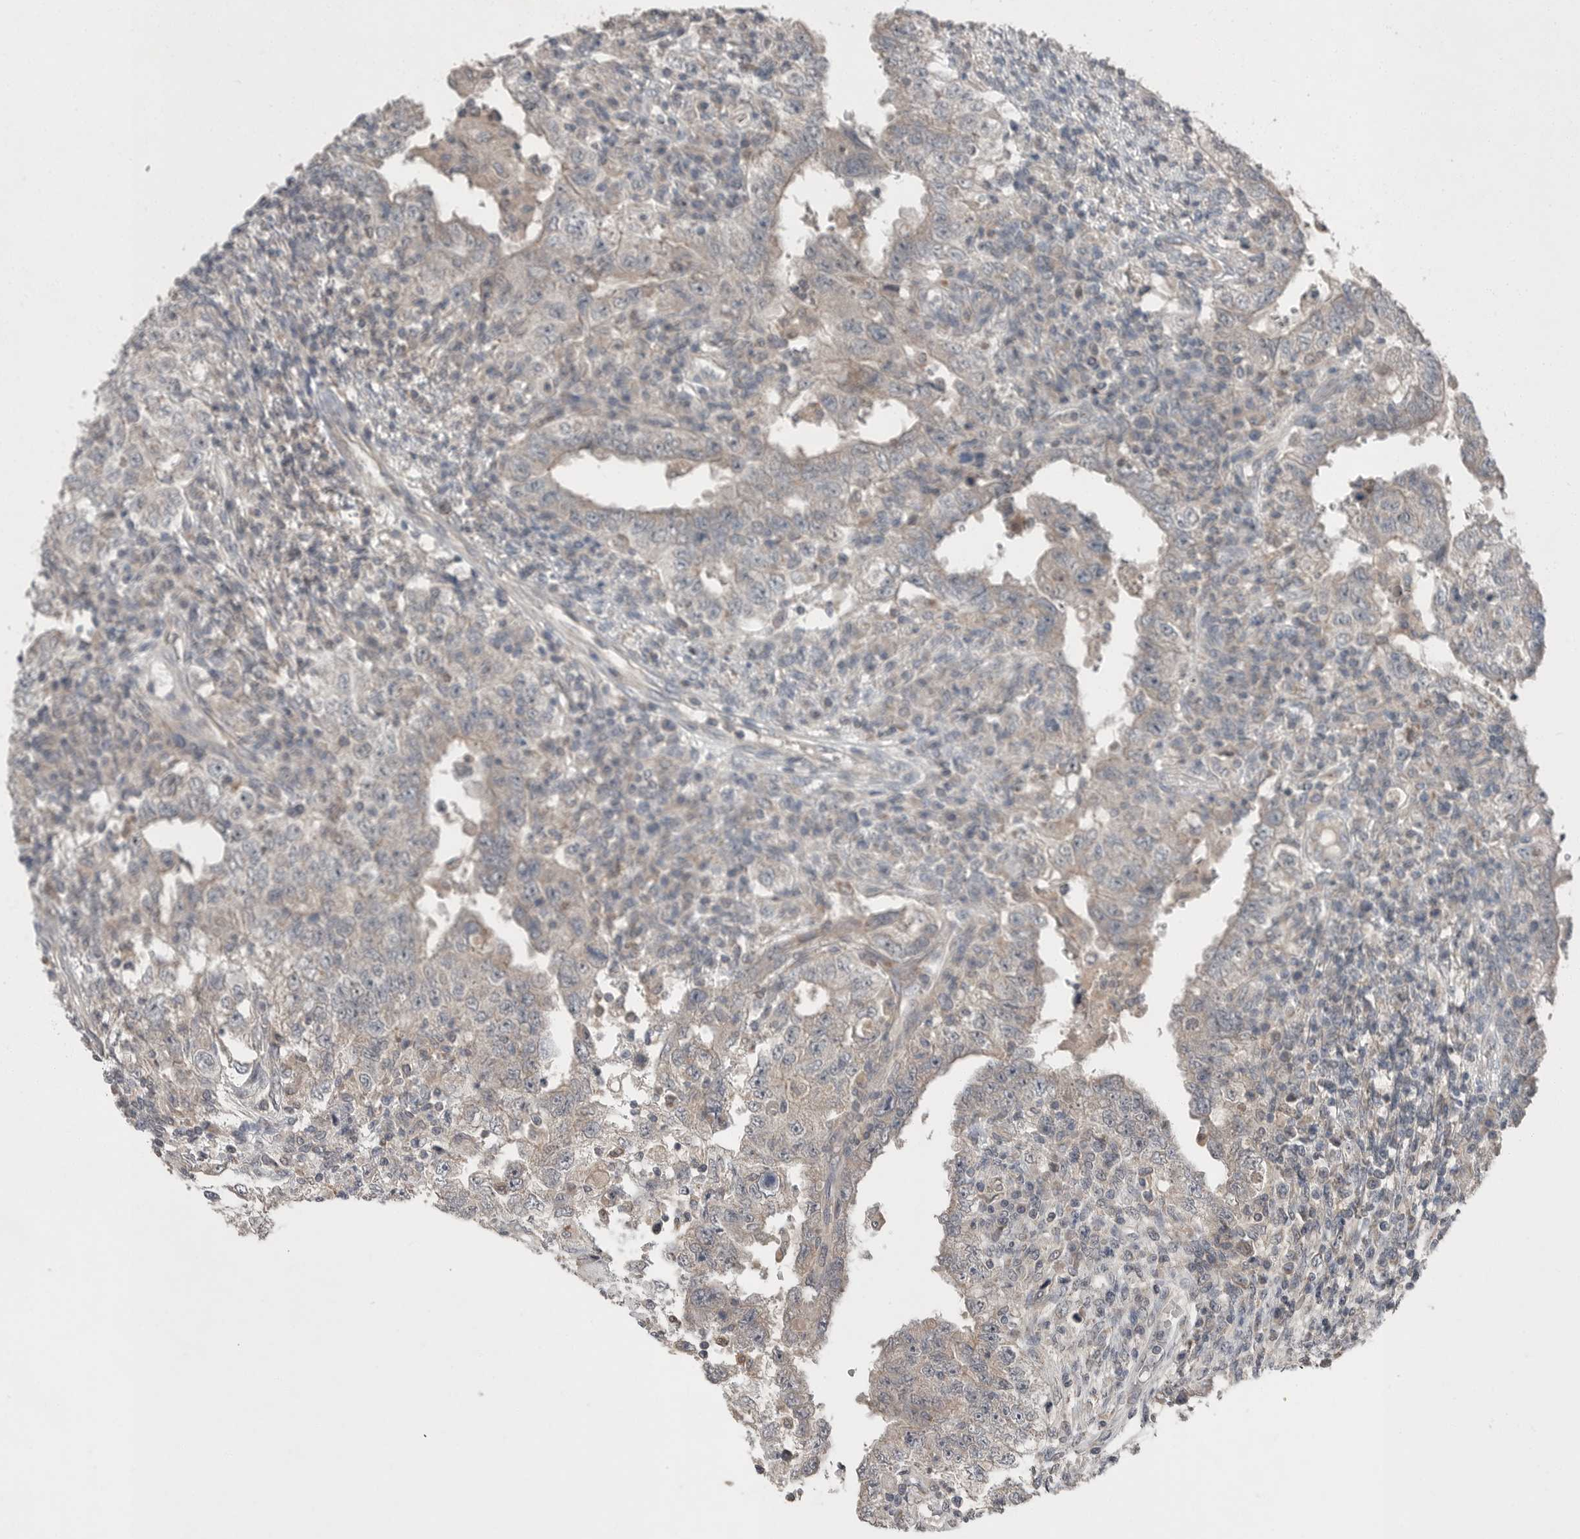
{"staining": {"intensity": "weak", "quantity": "<25%", "location": "cytoplasmic/membranous"}, "tissue": "testis cancer", "cell_type": "Tumor cells", "image_type": "cancer", "snomed": [{"axis": "morphology", "description": "Carcinoma, Embryonal, NOS"}, {"axis": "topography", "description": "Testis"}], "caption": "A high-resolution image shows immunohistochemistry (IHC) staining of testis embryonal carcinoma, which exhibits no significant positivity in tumor cells.", "gene": "SCP2", "patient": {"sex": "male", "age": 26}}